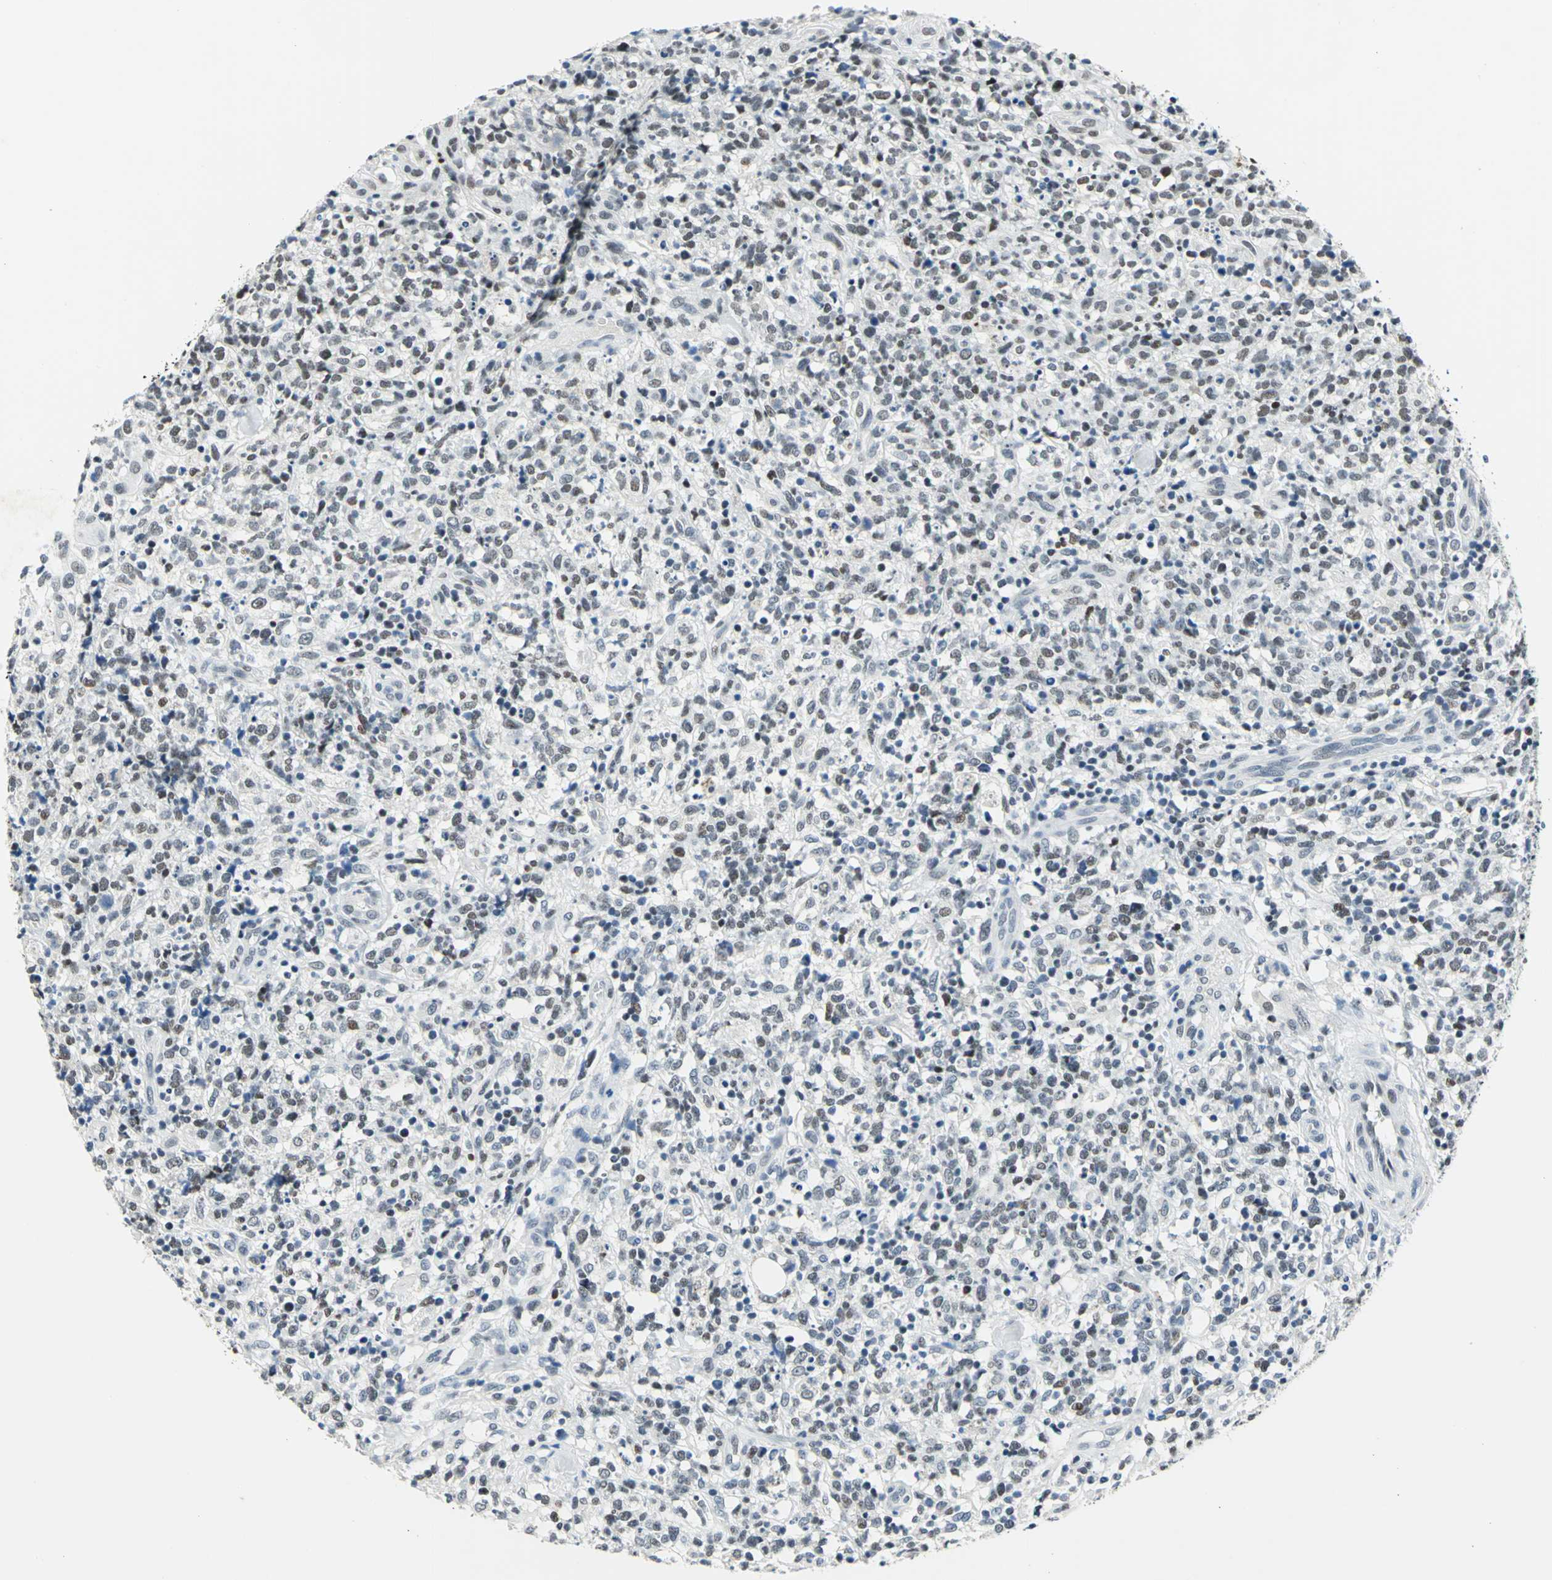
{"staining": {"intensity": "weak", "quantity": ">75%", "location": "nuclear"}, "tissue": "lymphoma", "cell_type": "Tumor cells", "image_type": "cancer", "snomed": [{"axis": "morphology", "description": "Malignant lymphoma, non-Hodgkin's type, High grade"}, {"axis": "topography", "description": "Lymph node"}], "caption": "DAB (3,3'-diaminobenzidine) immunohistochemical staining of human lymphoma shows weak nuclear protein positivity in approximately >75% of tumor cells.", "gene": "RAD17", "patient": {"sex": "female", "age": 73}}